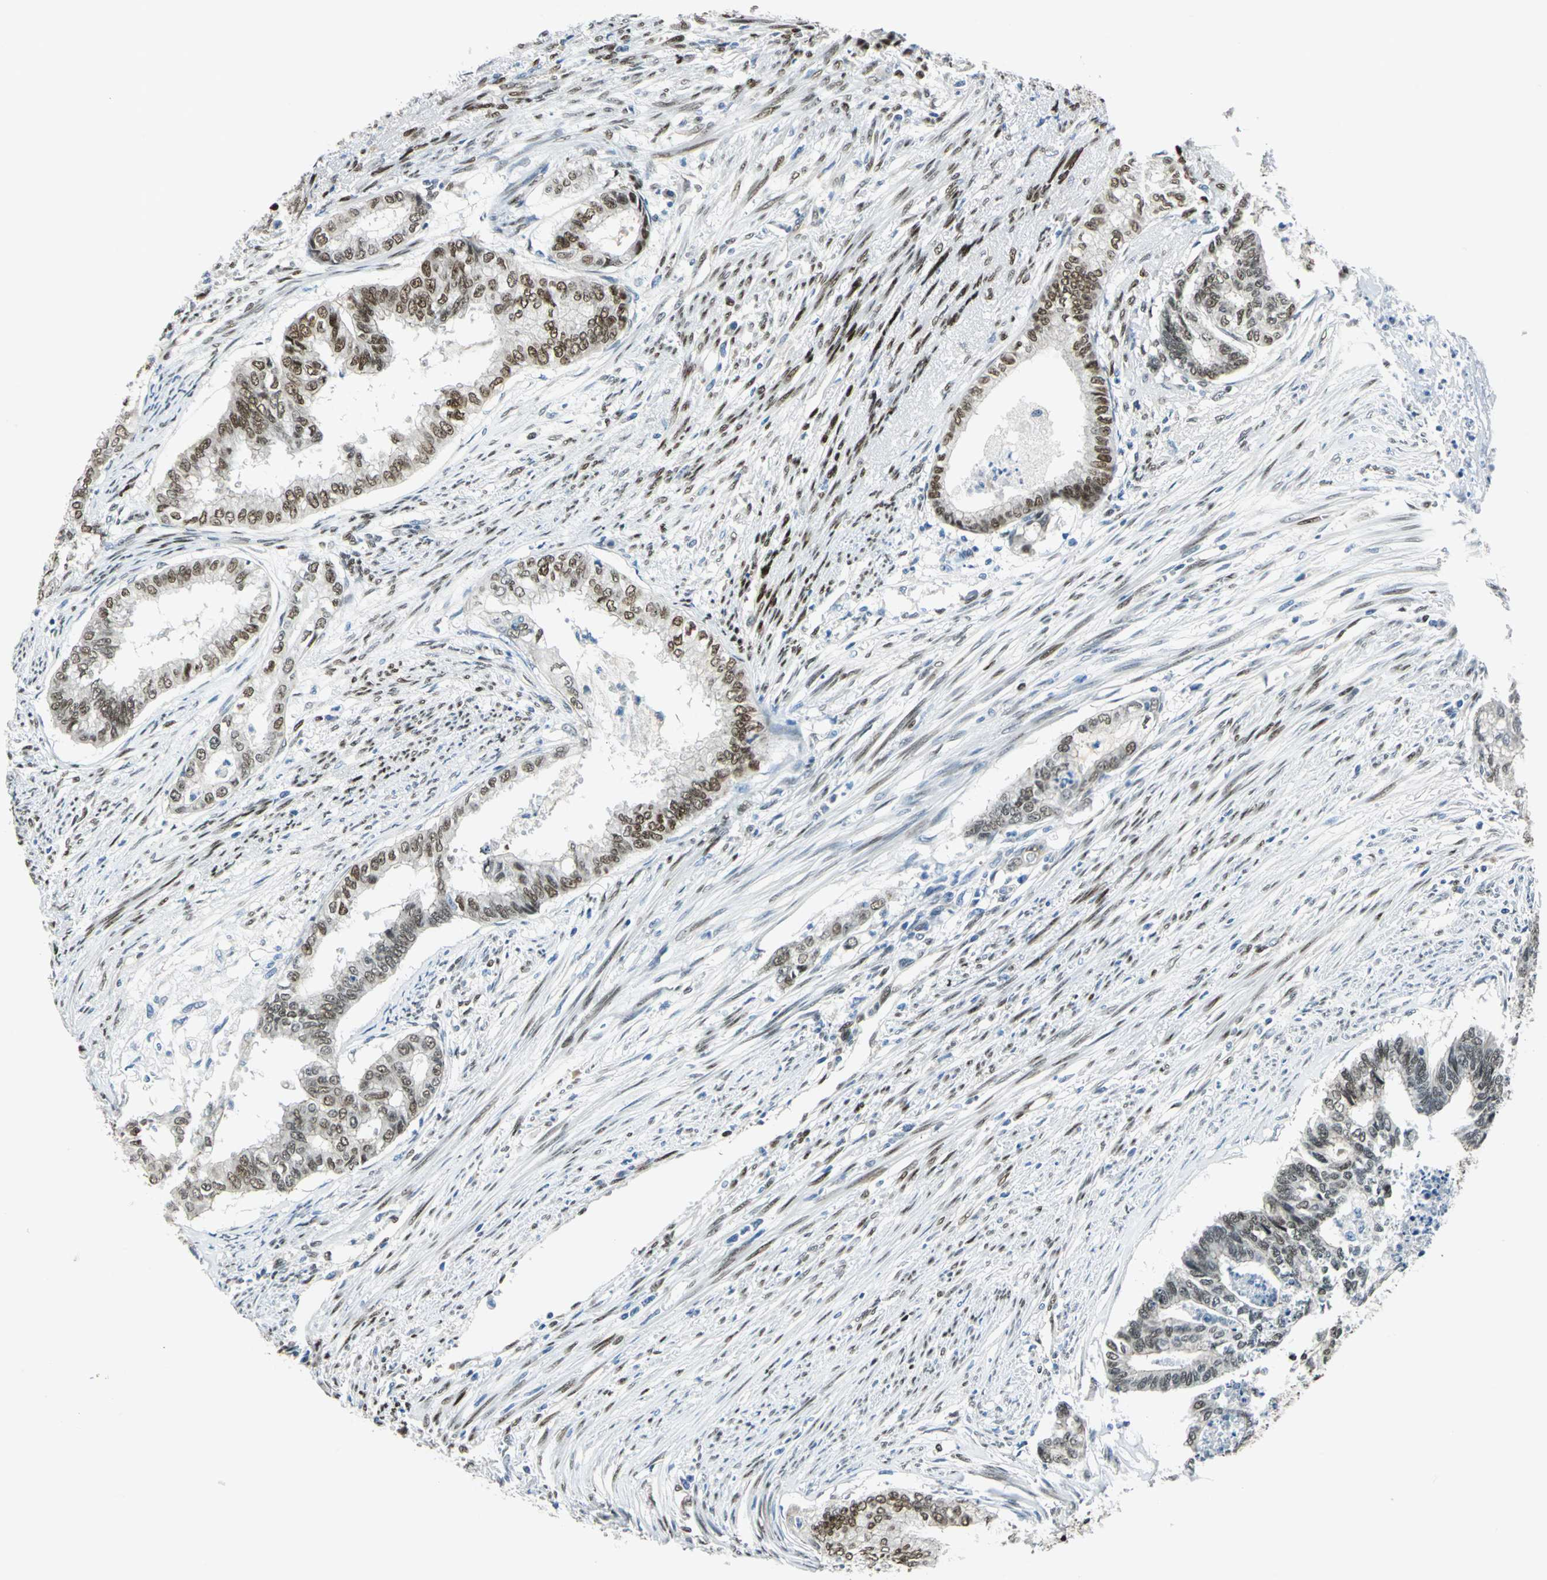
{"staining": {"intensity": "moderate", "quantity": ">75%", "location": "nuclear"}, "tissue": "endometrial cancer", "cell_type": "Tumor cells", "image_type": "cancer", "snomed": [{"axis": "morphology", "description": "Adenocarcinoma, NOS"}, {"axis": "topography", "description": "Endometrium"}], "caption": "Brown immunohistochemical staining in endometrial cancer (adenocarcinoma) reveals moderate nuclear expression in about >75% of tumor cells.", "gene": "NFIA", "patient": {"sex": "female", "age": 79}}